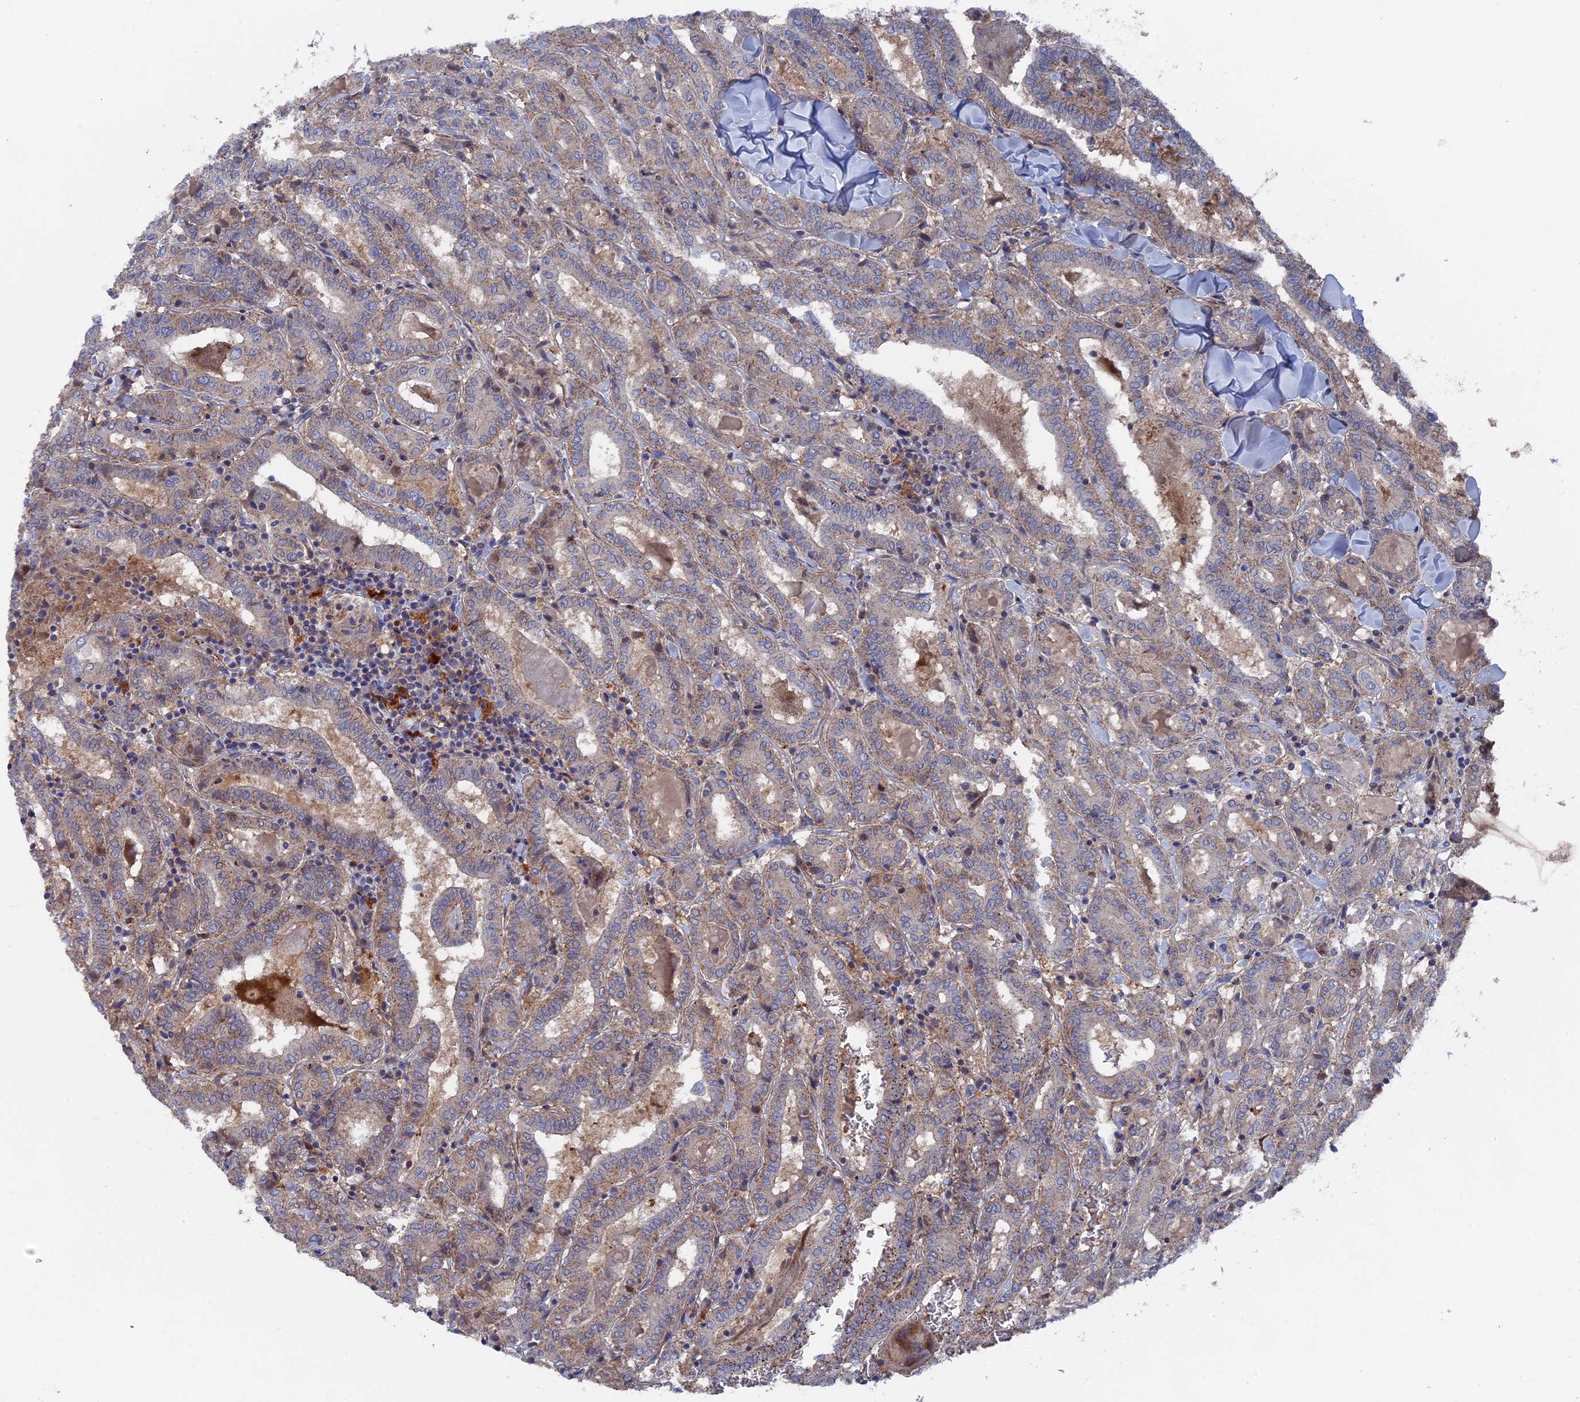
{"staining": {"intensity": "weak", "quantity": "25%-75%", "location": "cytoplasmic/membranous"}, "tissue": "thyroid cancer", "cell_type": "Tumor cells", "image_type": "cancer", "snomed": [{"axis": "morphology", "description": "Papillary adenocarcinoma, NOS"}, {"axis": "topography", "description": "Thyroid gland"}], "caption": "Thyroid cancer stained with immunohistochemistry (IHC) reveals weak cytoplasmic/membranous expression in about 25%-75% of tumor cells.", "gene": "SMG9", "patient": {"sex": "female", "age": 72}}